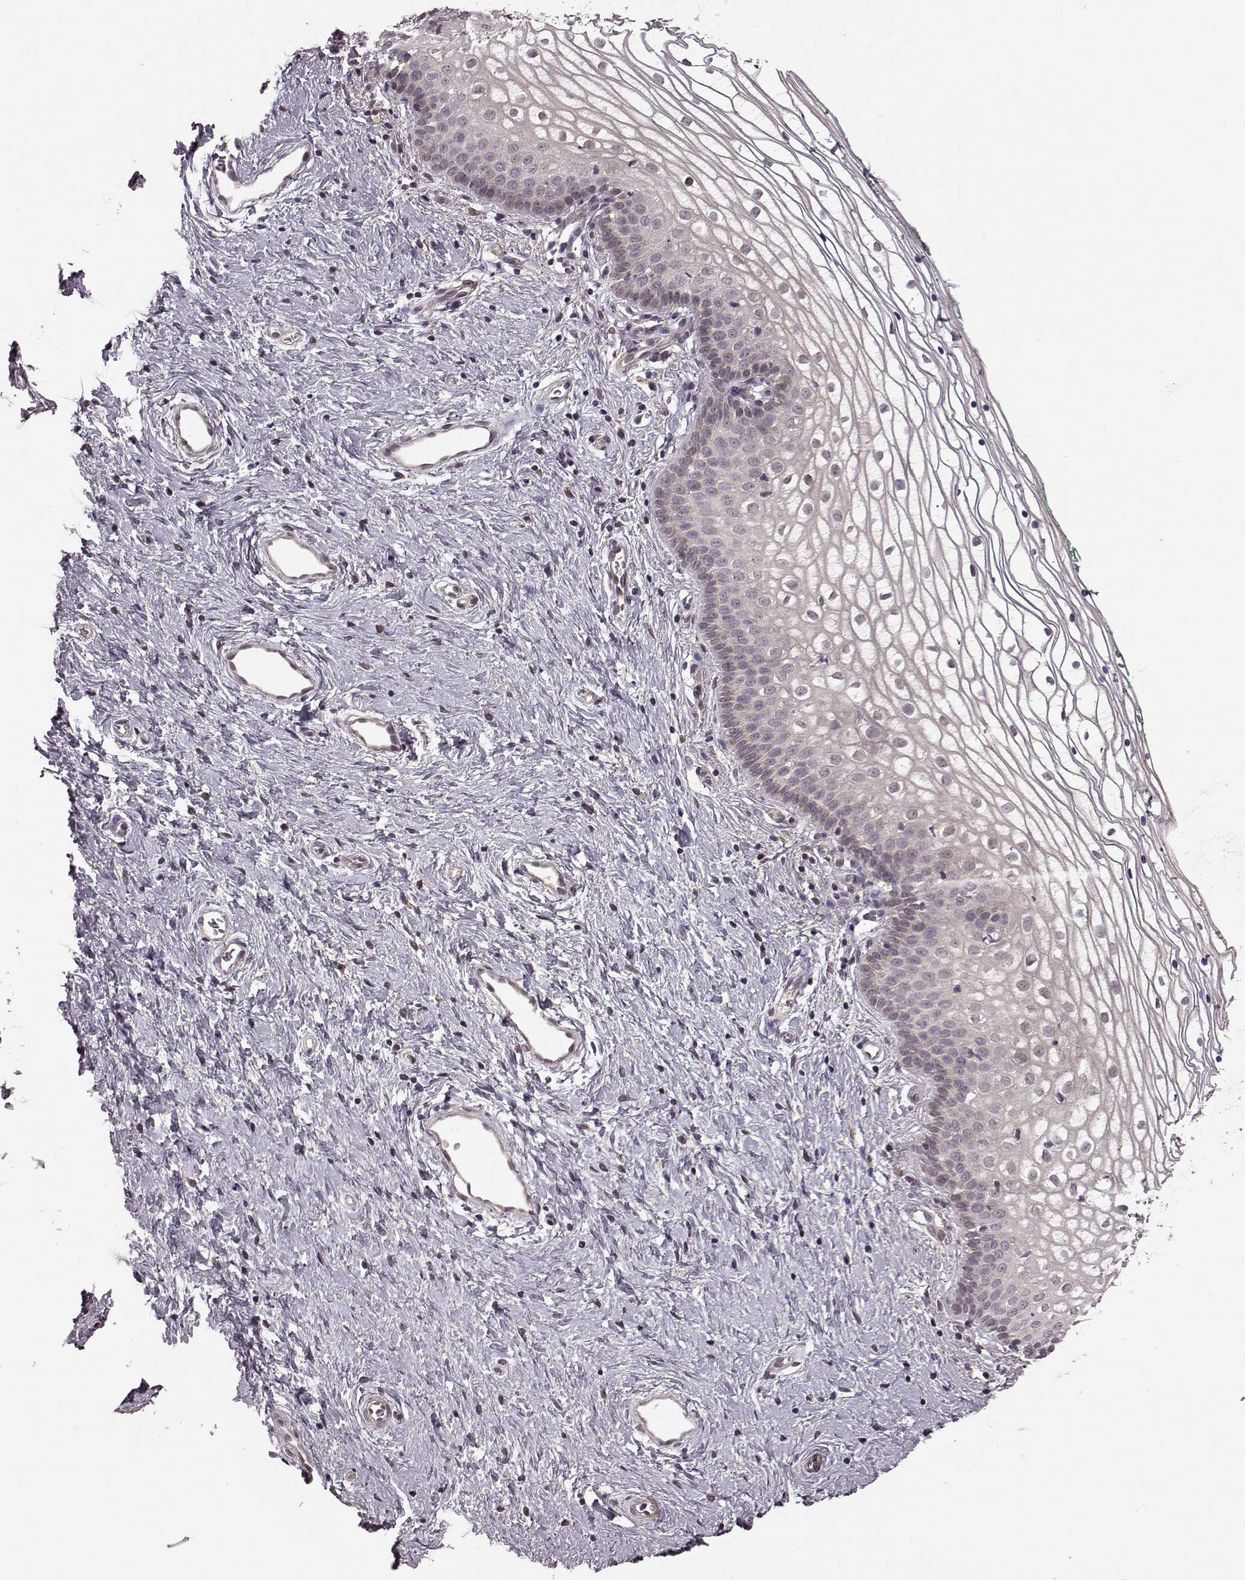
{"staining": {"intensity": "weak", "quantity": "25%-75%", "location": "cytoplasmic/membranous"}, "tissue": "vagina", "cell_type": "Squamous epithelial cells", "image_type": "normal", "snomed": [{"axis": "morphology", "description": "Normal tissue, NOS"}, {"axis": "topography", "description": "Vagina"}], "caption": "High-power microscopy captured an immunohistochemistry (IHC) image of benign vagina, revealing weak cytoplasmic/membranous expression in approximately 25%-75% of squamous epithelial cells.", "gene": "FNIP2", "patient": {"sex": "female", "age": 36}}